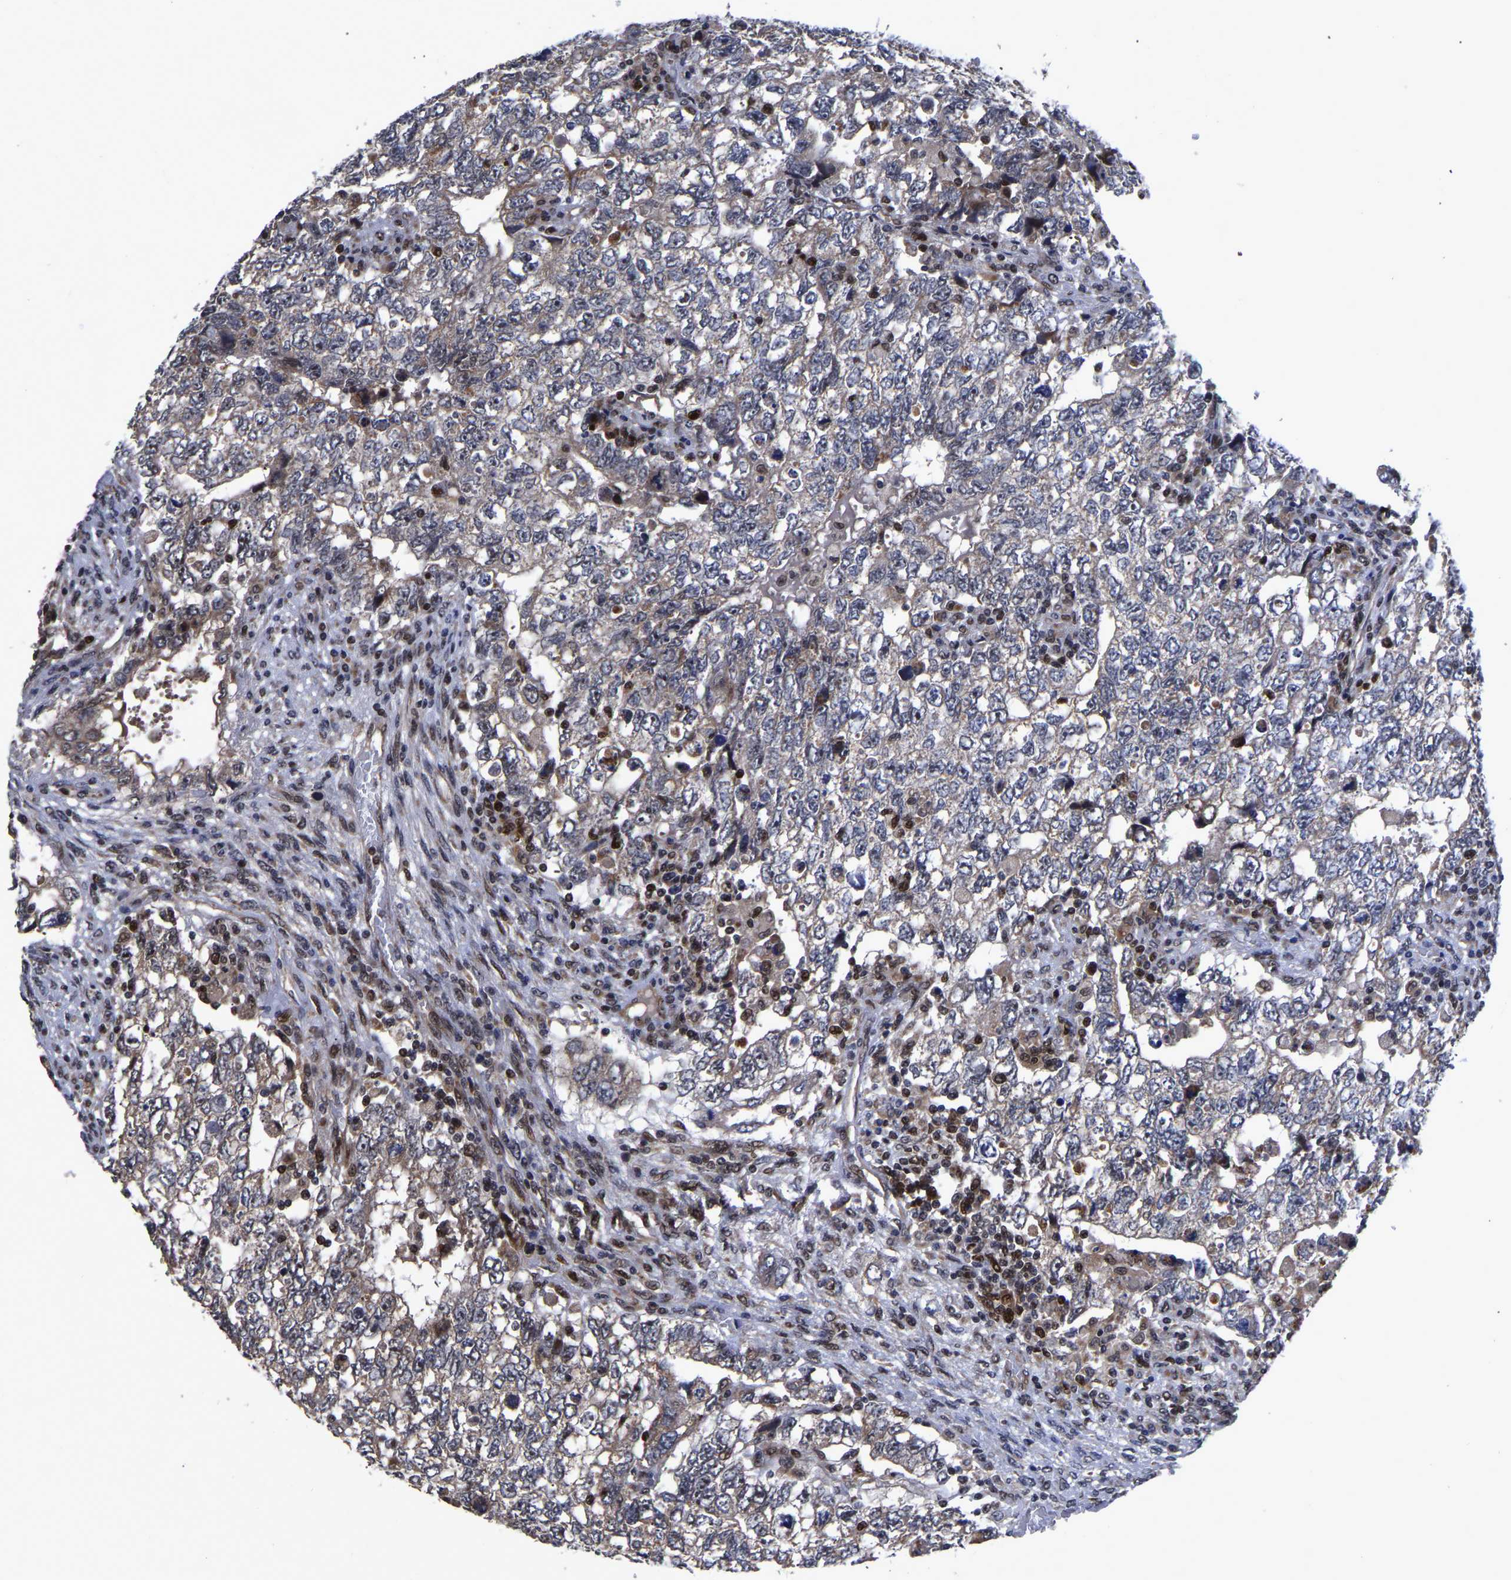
{"staining": {"intensity": "strong", "quantity": "25%-75%", "location": "cytoplasmic/membranous,nuclear"}, "tissue": "testis cancer", "cell_type": "Tumor cells", "image_type": "cancer", "snomed": [{"axis": "morphology", "description": "Carcinoma, Embryonal, NOS"}, {"axis": "topography", "description": "Testis"}], "caption": "The micrograph reveals immunohistochemical staining of testis cancer. There is strong cytoplasmic/membranous and nuclear positivity is seen in approximately 25%-75% of tumor cells. (DAB IHC with brightfield microscopy, high magnification).", "gene": "JUNB", "patient": {"sex": "male", "age": 36}}